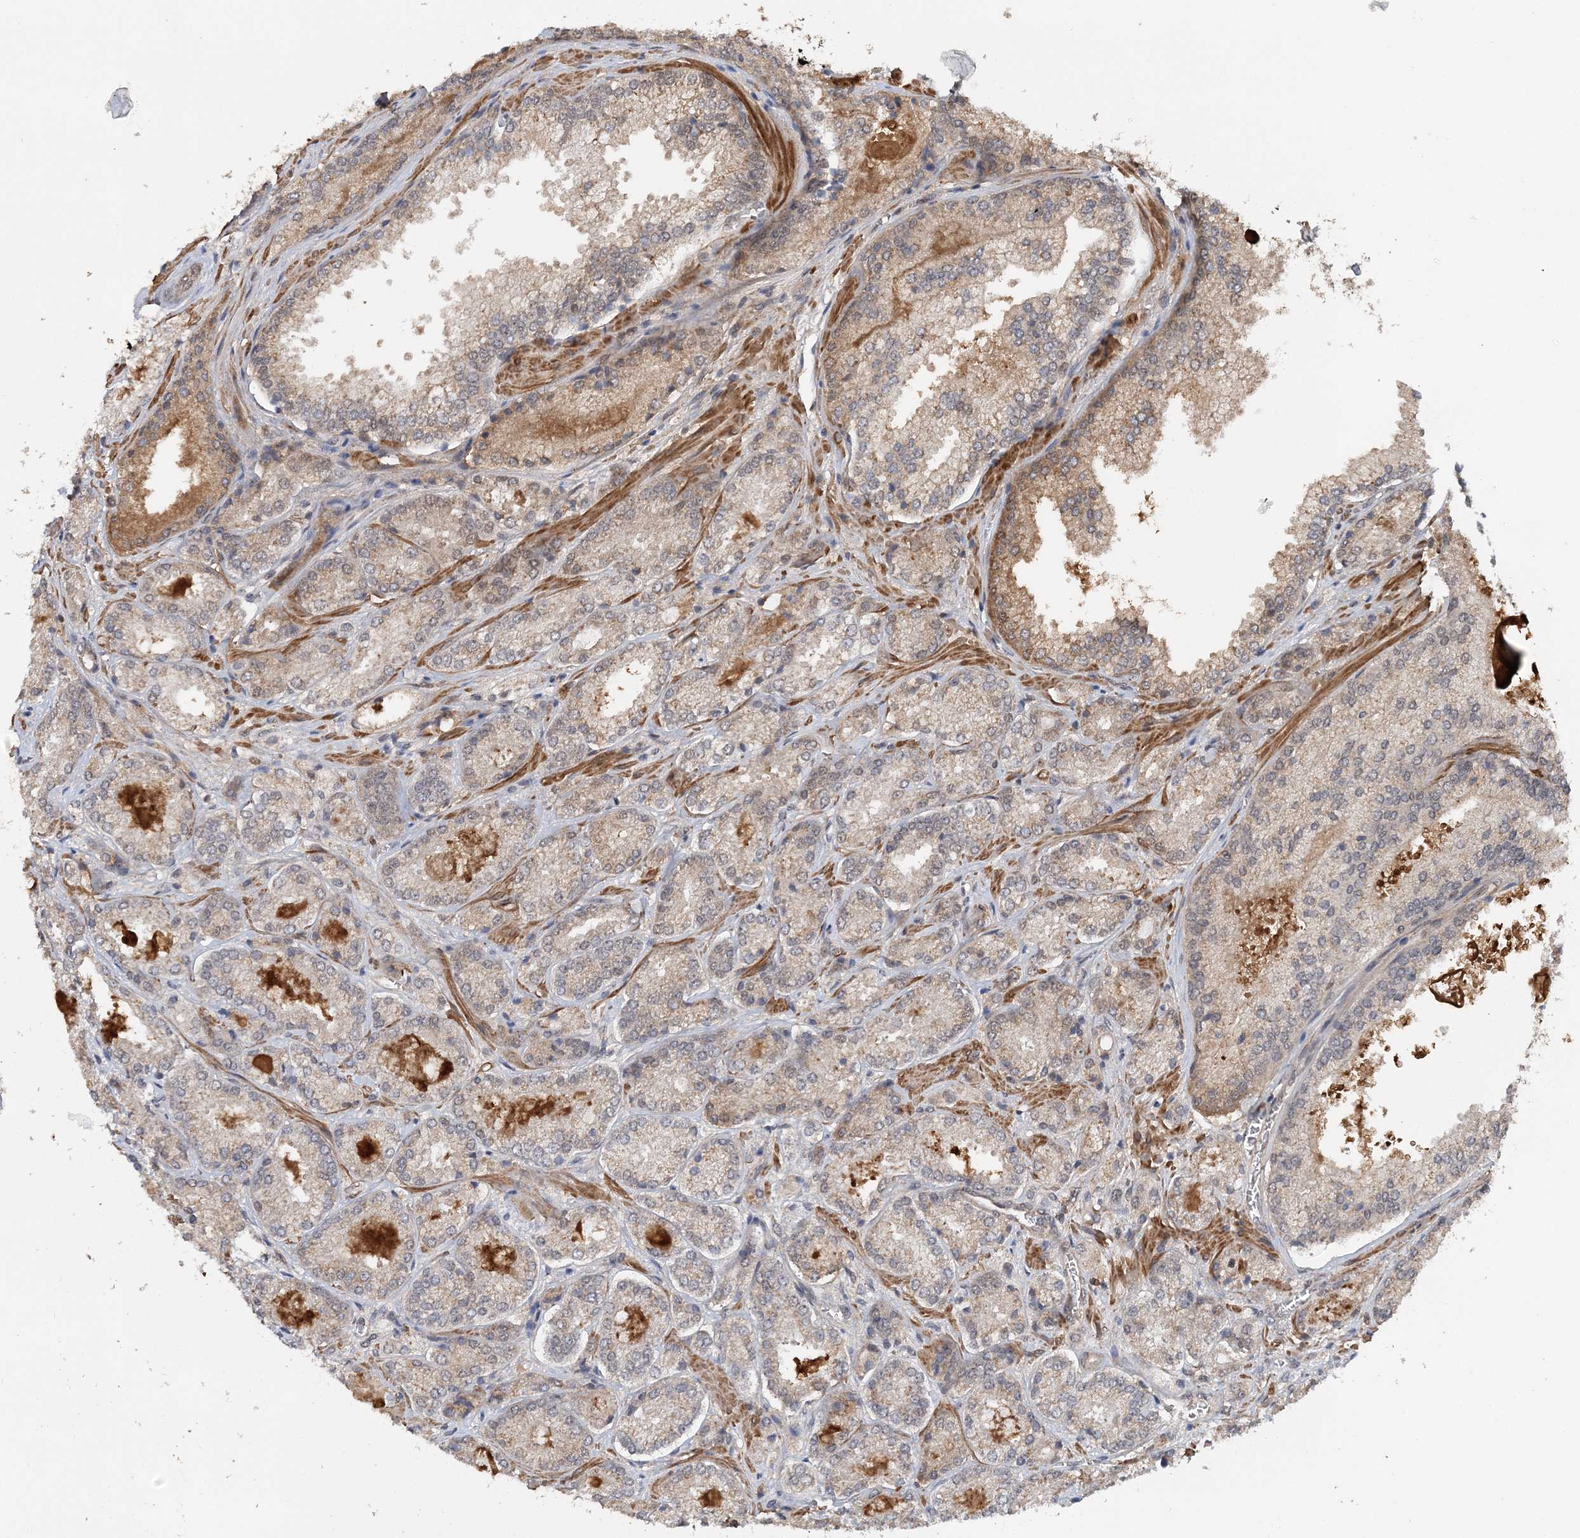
{"staining": {"intensity": "moderate", "quantity": "<25%", "location": "cytoplasmic/membranous"}, "tissue": "prostate cancer", "cell_type": "Tumor cells", "image_type": "cancer", "snomed": [{"axis": "morphology", "description": "Adenocarcinoma, Low grade"}, {"axis": "topography", "description": "Prostate"}], "caption": "Brown immunohistochemical staining in human prostate adenocarcinoma (low-grade) demonstrates moderate cytoplasmic/membranous positivity in about <25% of tumor cells.", "gene": "TSHZ2", "patient": {"sex": "male", "age": 74}}